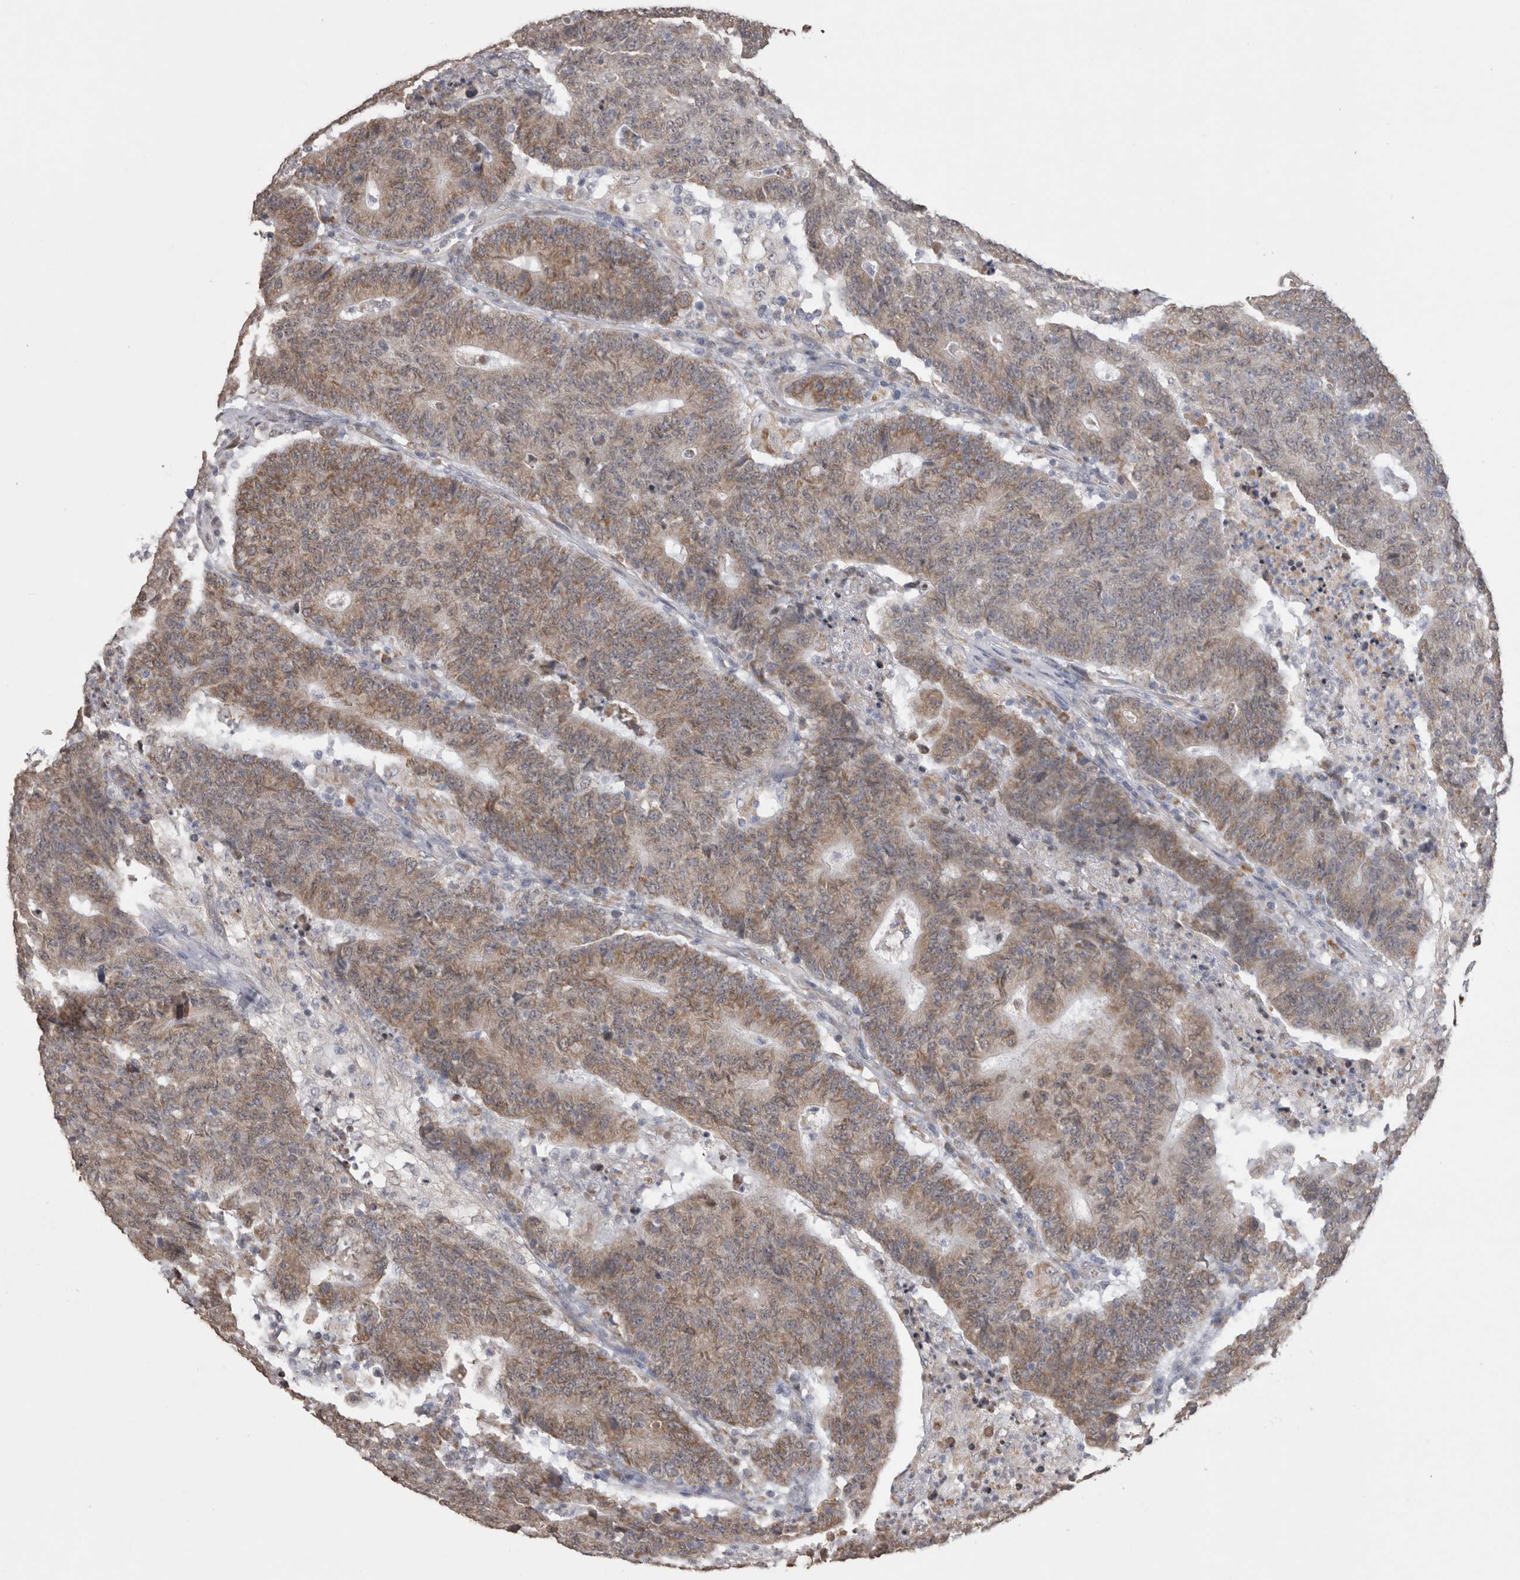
{"staining": {"intensity": "weak", "quantity": ">75%", "location": "cytoplasmic/membranous"}, "tissue": "colorectal cancer", "cell_type": "Tumor cells", "image_type": "cancer", "snomed": [{"axis": "morphology", "description": "Normal tissue, NOS"}, {"axis": "morphology", "description": "Adenocarcinoma, NOS"}, {"axis": "topography", "description": "Colon"}], "caption": "Tumor cells reveal weak cytoplasmic/membranous expression in about >75% of cells in colorectal adenocarcinoma. Using DAB (brown) and hematoxylin (blue) stains, captured at high magnification using brightfield microscopy.", "gene": "NOMO1", "patient": {"sex": "female", "age": 75}}